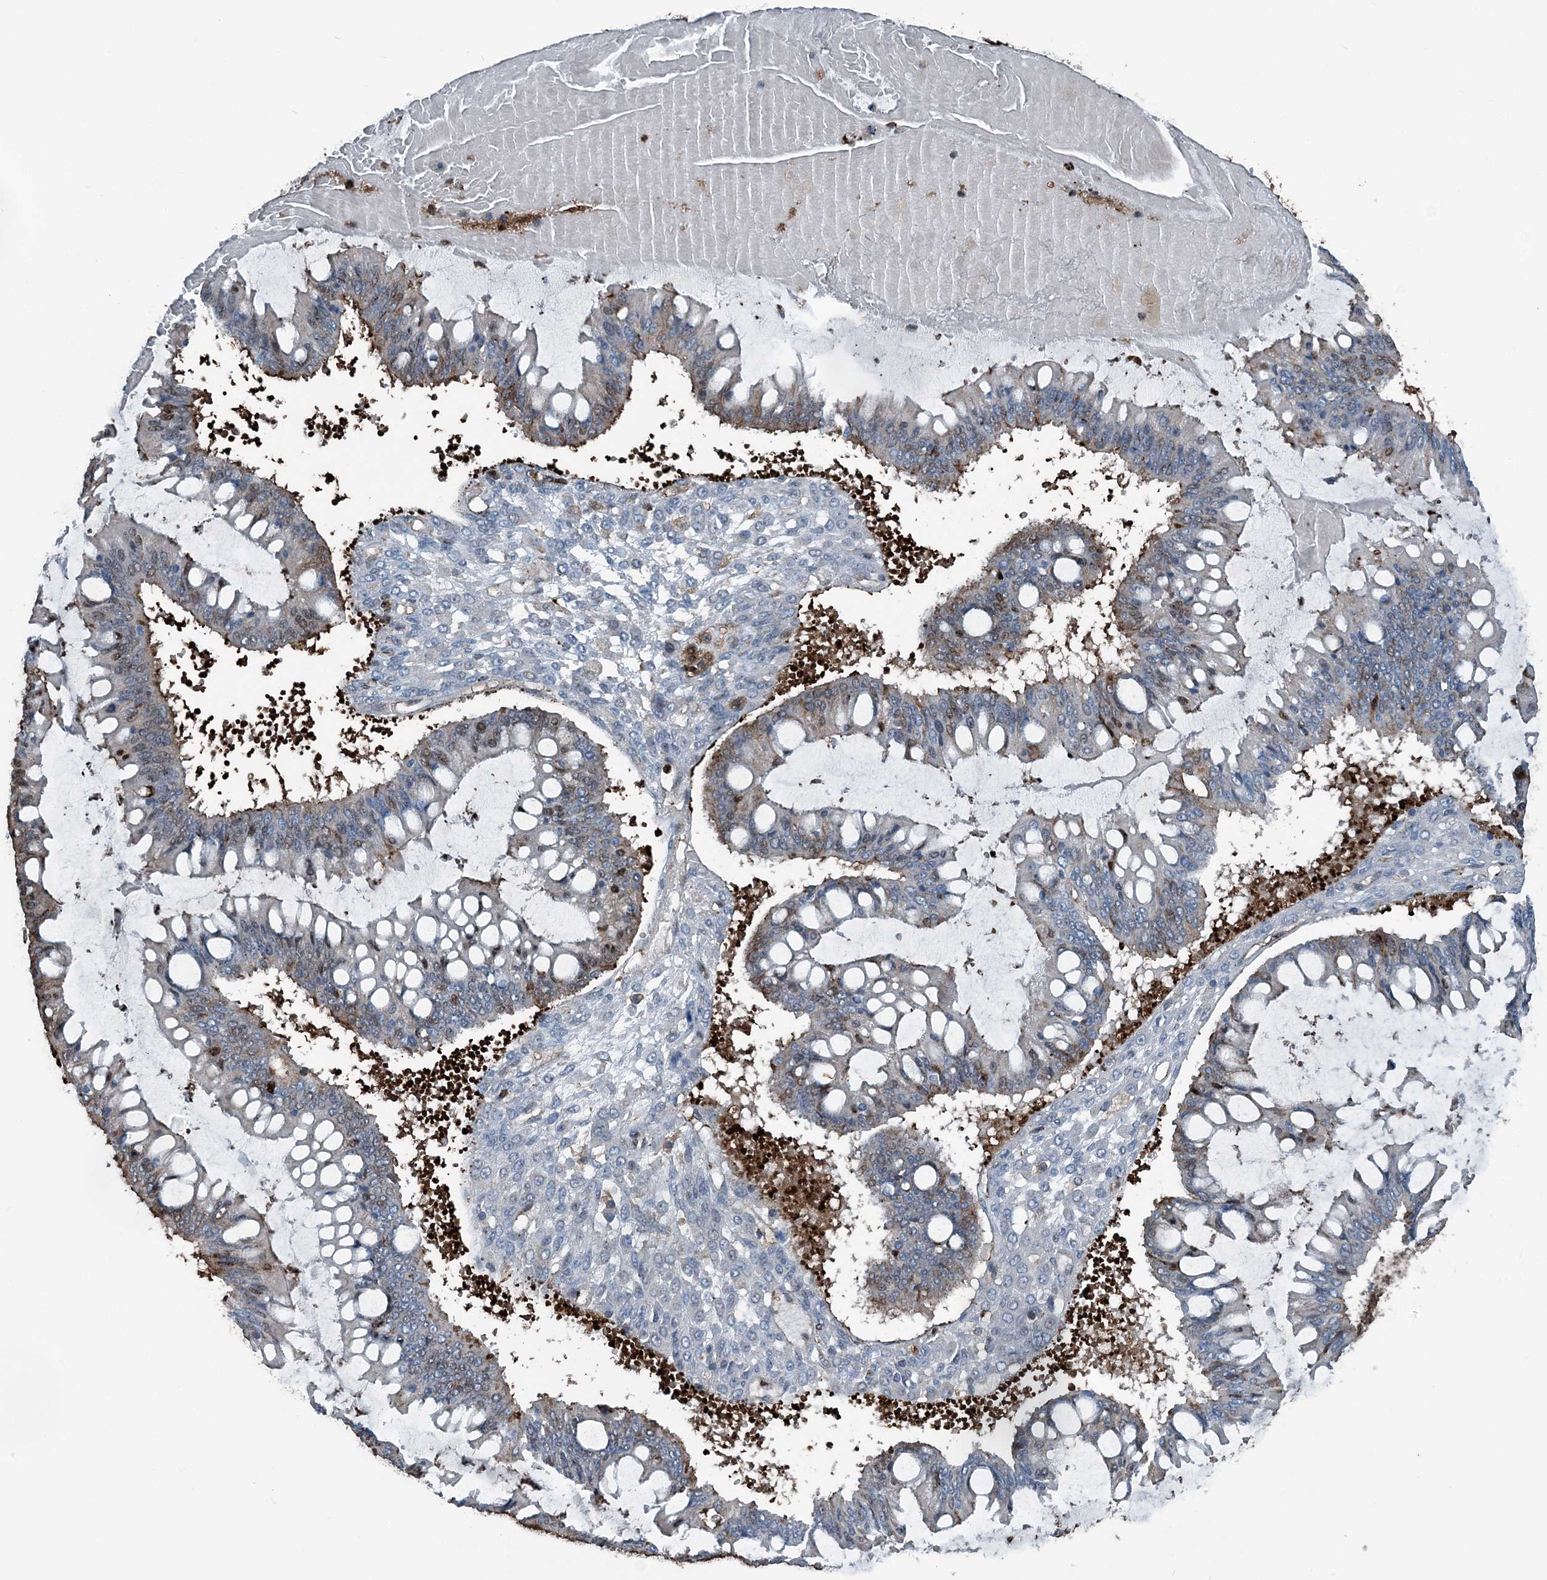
{"staining": {"intensity": "moderate", "quantity": "<25%", "location": "cytoplasmic/membranous,nuclear"}, "tissue": "ovarian cancer", "cell_type": "Tumor cells", "image_type": "cancer", "snomed": [{"axis": "morphology", "description": "Cystadenocarcinoma, mucinous, NOS"}, {"axis": "topography", "description": "Ovary"}], "caption": "This histopathology image reveals ovarian cancer stained with immunohistochemistry to label a protein in brown. The cytoplasmic/membranous and nuclear of tumor cells show moderate positivity for the protein. Nuclei are counter-stained blue.", "gene": "CFL1", "patient": {"sex": "female", "age": 73}}